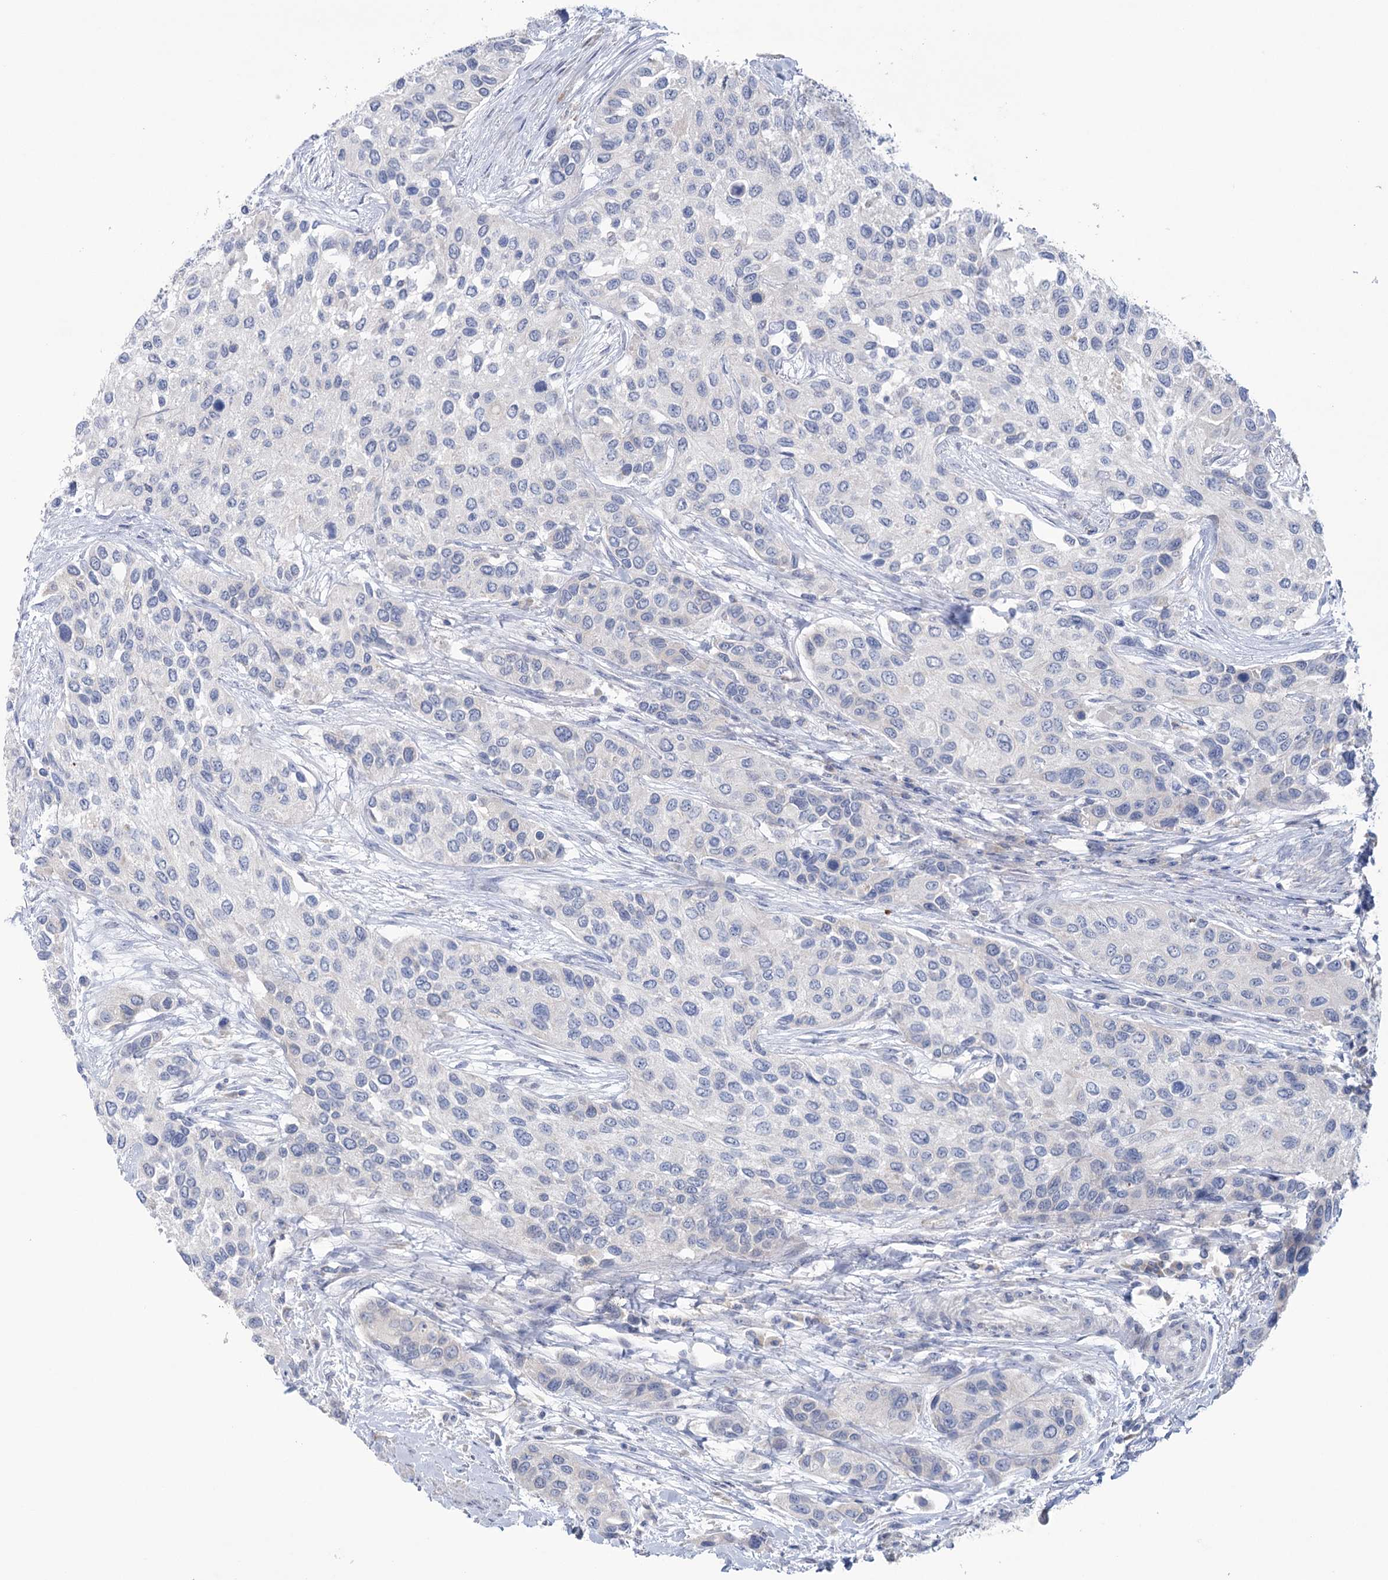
{"staining": {"intensity": "negative", "quantity": "none", "location": "none"}, "tissue": "urothelial cancer", "cell_type": "Tumor cells", "image_type": "cancer", "snomed": [{"axis": "morphology", "description": "Normal tissue, NOS"}, {"axis": "morphology", "description": "Urothelial carcinoma, High grade"}, {"axis": "topography", "description": "Vascular tissue"}, {"axis": "topography", "description": "Urinary bladder"}], "caption": "IHC image of neoplastic tissue: human high-grade urothelial carcinoma stained with DAB (3,3'-diaminobenzidine) shows no significant protein expression in tumor cells. Nuclei are stained in blue.", "gene": "MTCH2", "patient": {"sex": "female", "age": 56}}